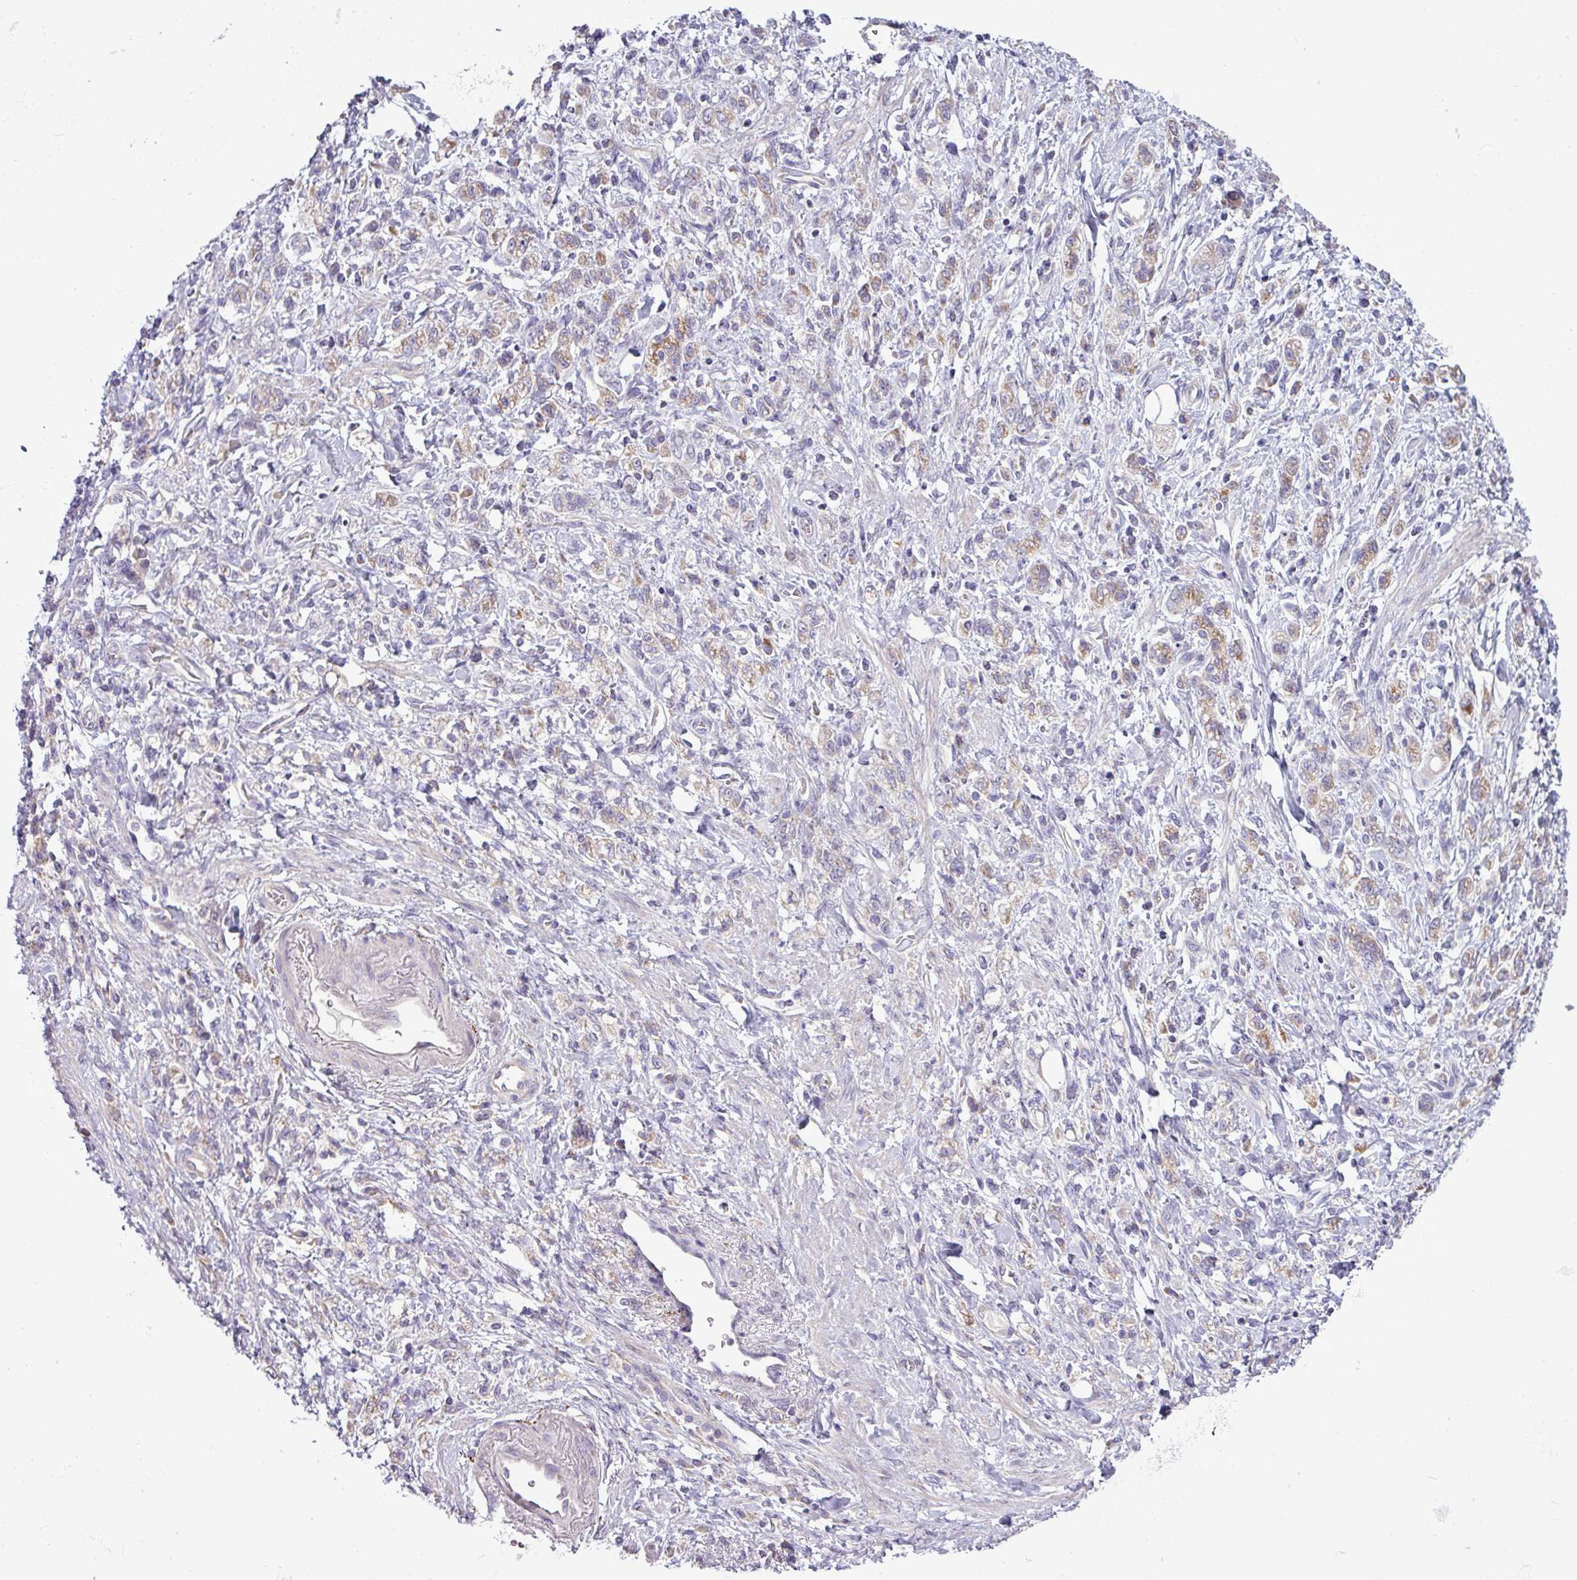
{"staining": {"intensity": "weak", "quantity": "25%-75%", "location": "cytoplasmic/membranous"}, "tissue": "stomach cancer", "cell_type": "Tumor cells", "image_type": "cancer", "snomed": [{"axis": "morphology", "description": "Adenocarcinoma, NOS"}, {"axis": "topography", "description": "Stomach"}], "caption": "The immunohistochemical stain highlights weak cytoplasmic/membranous staining in tumor cells of stomach cancer tissue. The protein is stained brown, and the nuclei are stained in blue (DAB (3,3'-diaminobenzidine) IHC with brightfield microscopy, high magnification).", "gene": "AGAP5", "patient": {"sex": "male", "age": 77}}